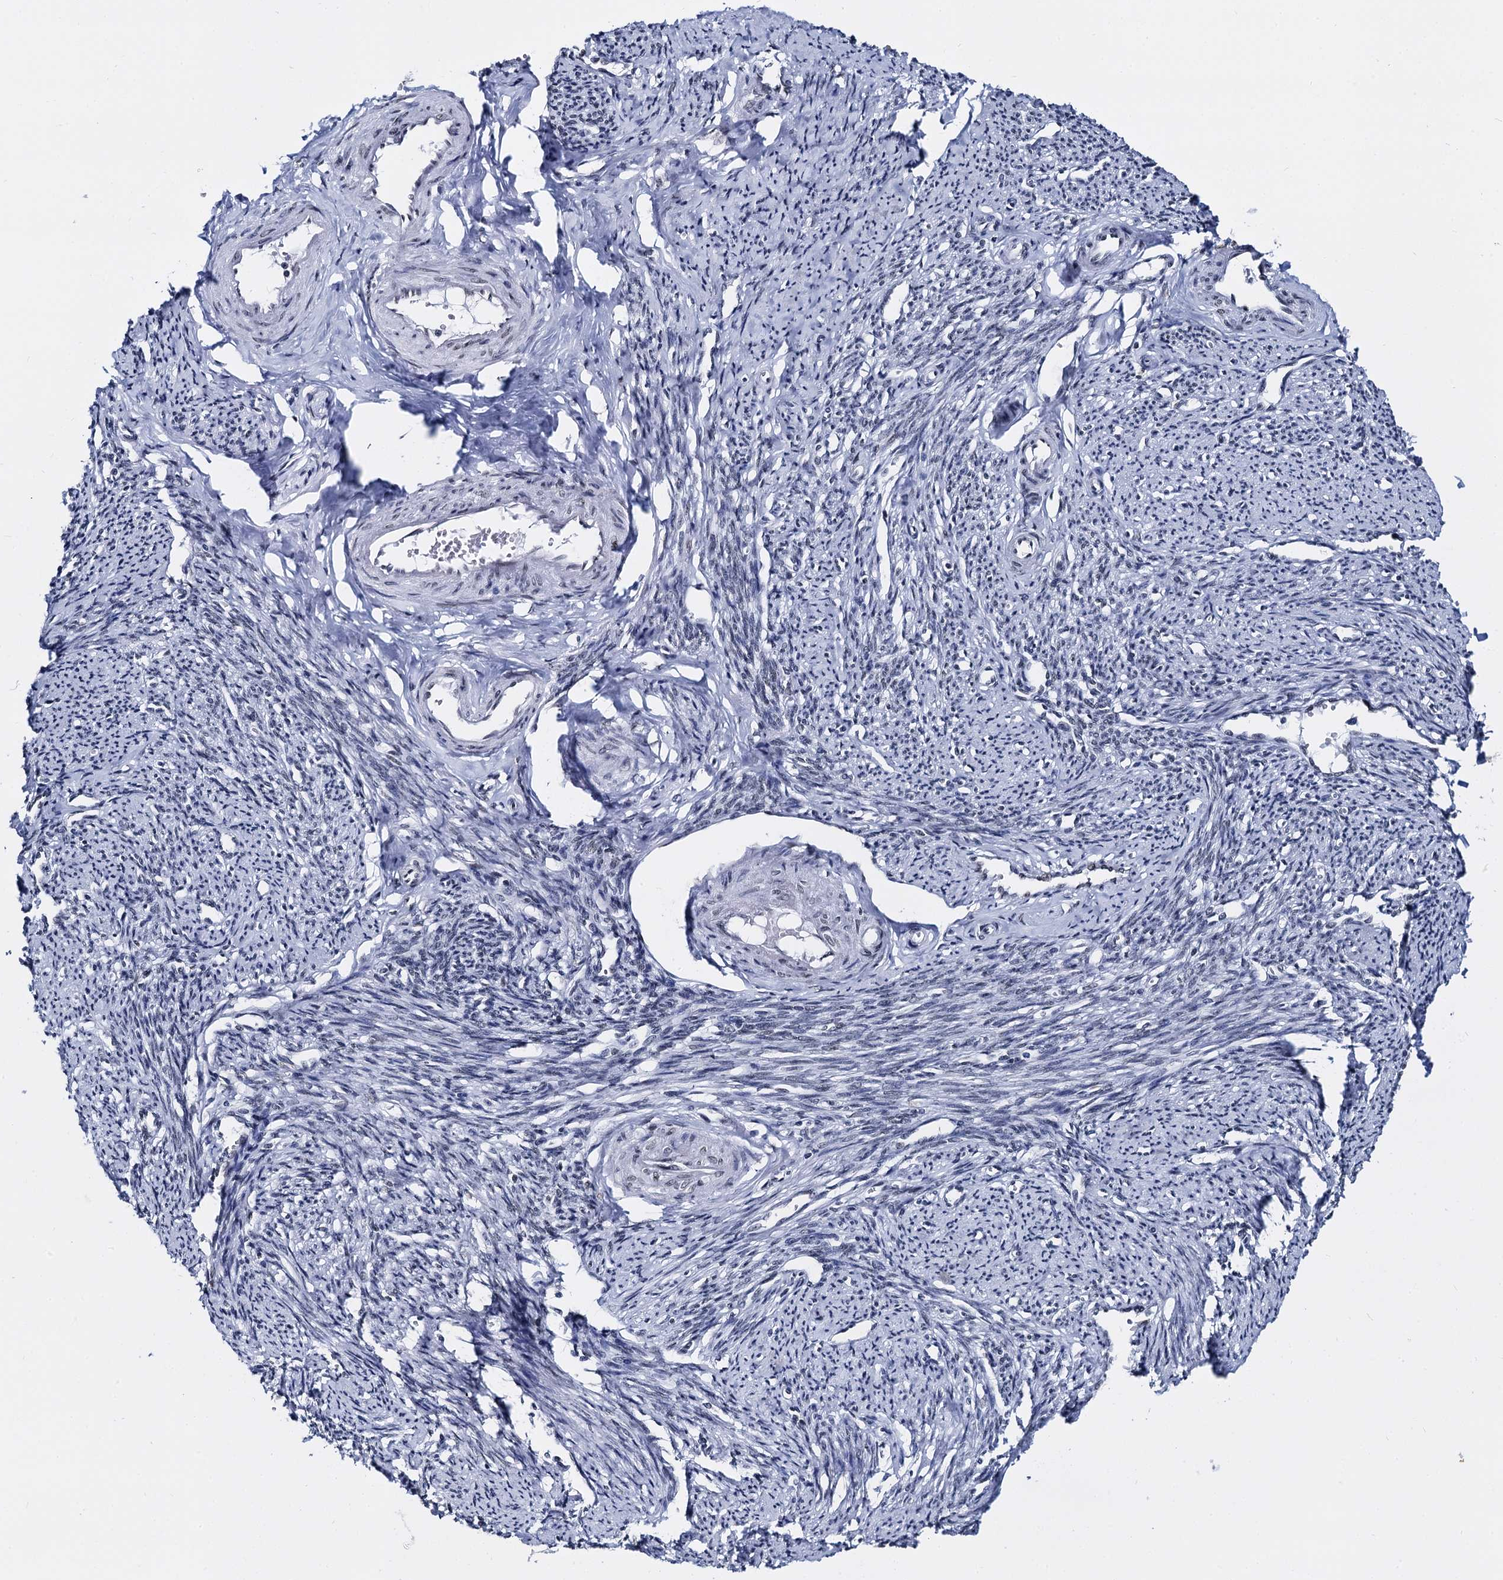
{"staining": {"intensity": "moderate", "quantity": "25%-75%", "location": "nuclear"}, "tissue": "smooth muscle", "cell_type": "Smooth muscle cells", "image_type": "normal", "snomed": [{"axis": "morphology", "description": "Normal tissue, NOS"}, {"axis": "topography", "description": "Smooth muscle"}, {"axis": "topography", "description": "Uterus"}], "caption": "Smooth muscle stained for a protein exhibits moderate nuclear positivity in smooth muscle cells. (Brightfield microscopy of DAB IHC at high magnification).", "gene": "CMAS", "patient": {"sex": "female", "age": 59}}